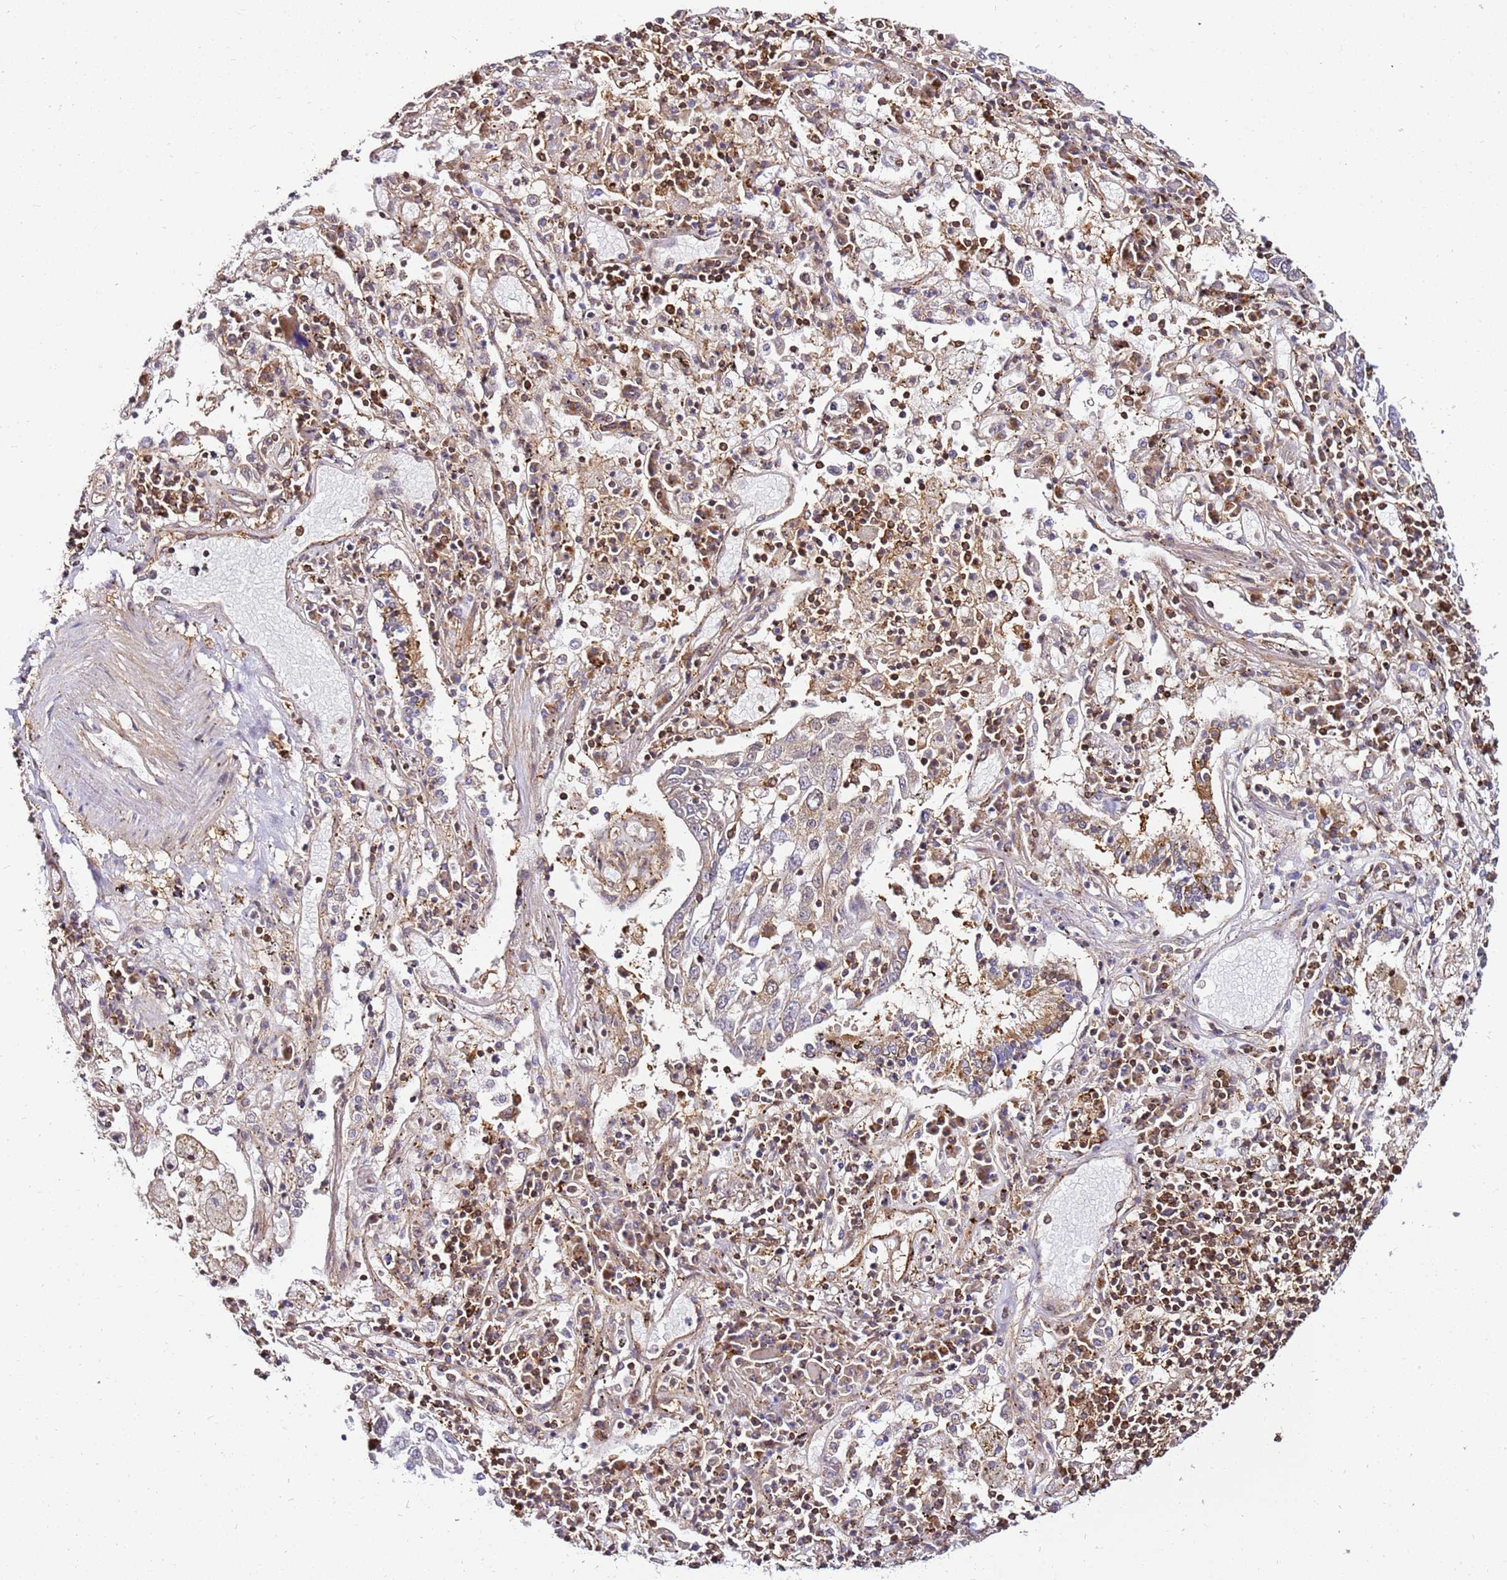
{"staining": {"intensity": "weak", "quantity": "<25%", "location": "cytoplasmic/membranous"}, "tissue": "lung cancer", "cell_type": "Tumor cells", "image_type": "cancer", "snomed": [{"axis": "morphology", "description": "Squamous cell carcinoma, NOS"}, {"axis": "topography", "description": "Lung"}], "caption": "Micrograph shows no protein positivity in tumor cells of squamous cell carcinoma (lung) tissue. The staining was performed using DAB (3,3'-diaminobenzidine) to visualize the protein expression in brown, while the nuclei were stained in blue with hematoxylin (Magnification: 20x).", "gene": "PIH1D1", "patient": {"sex": "male", "age": 65}}